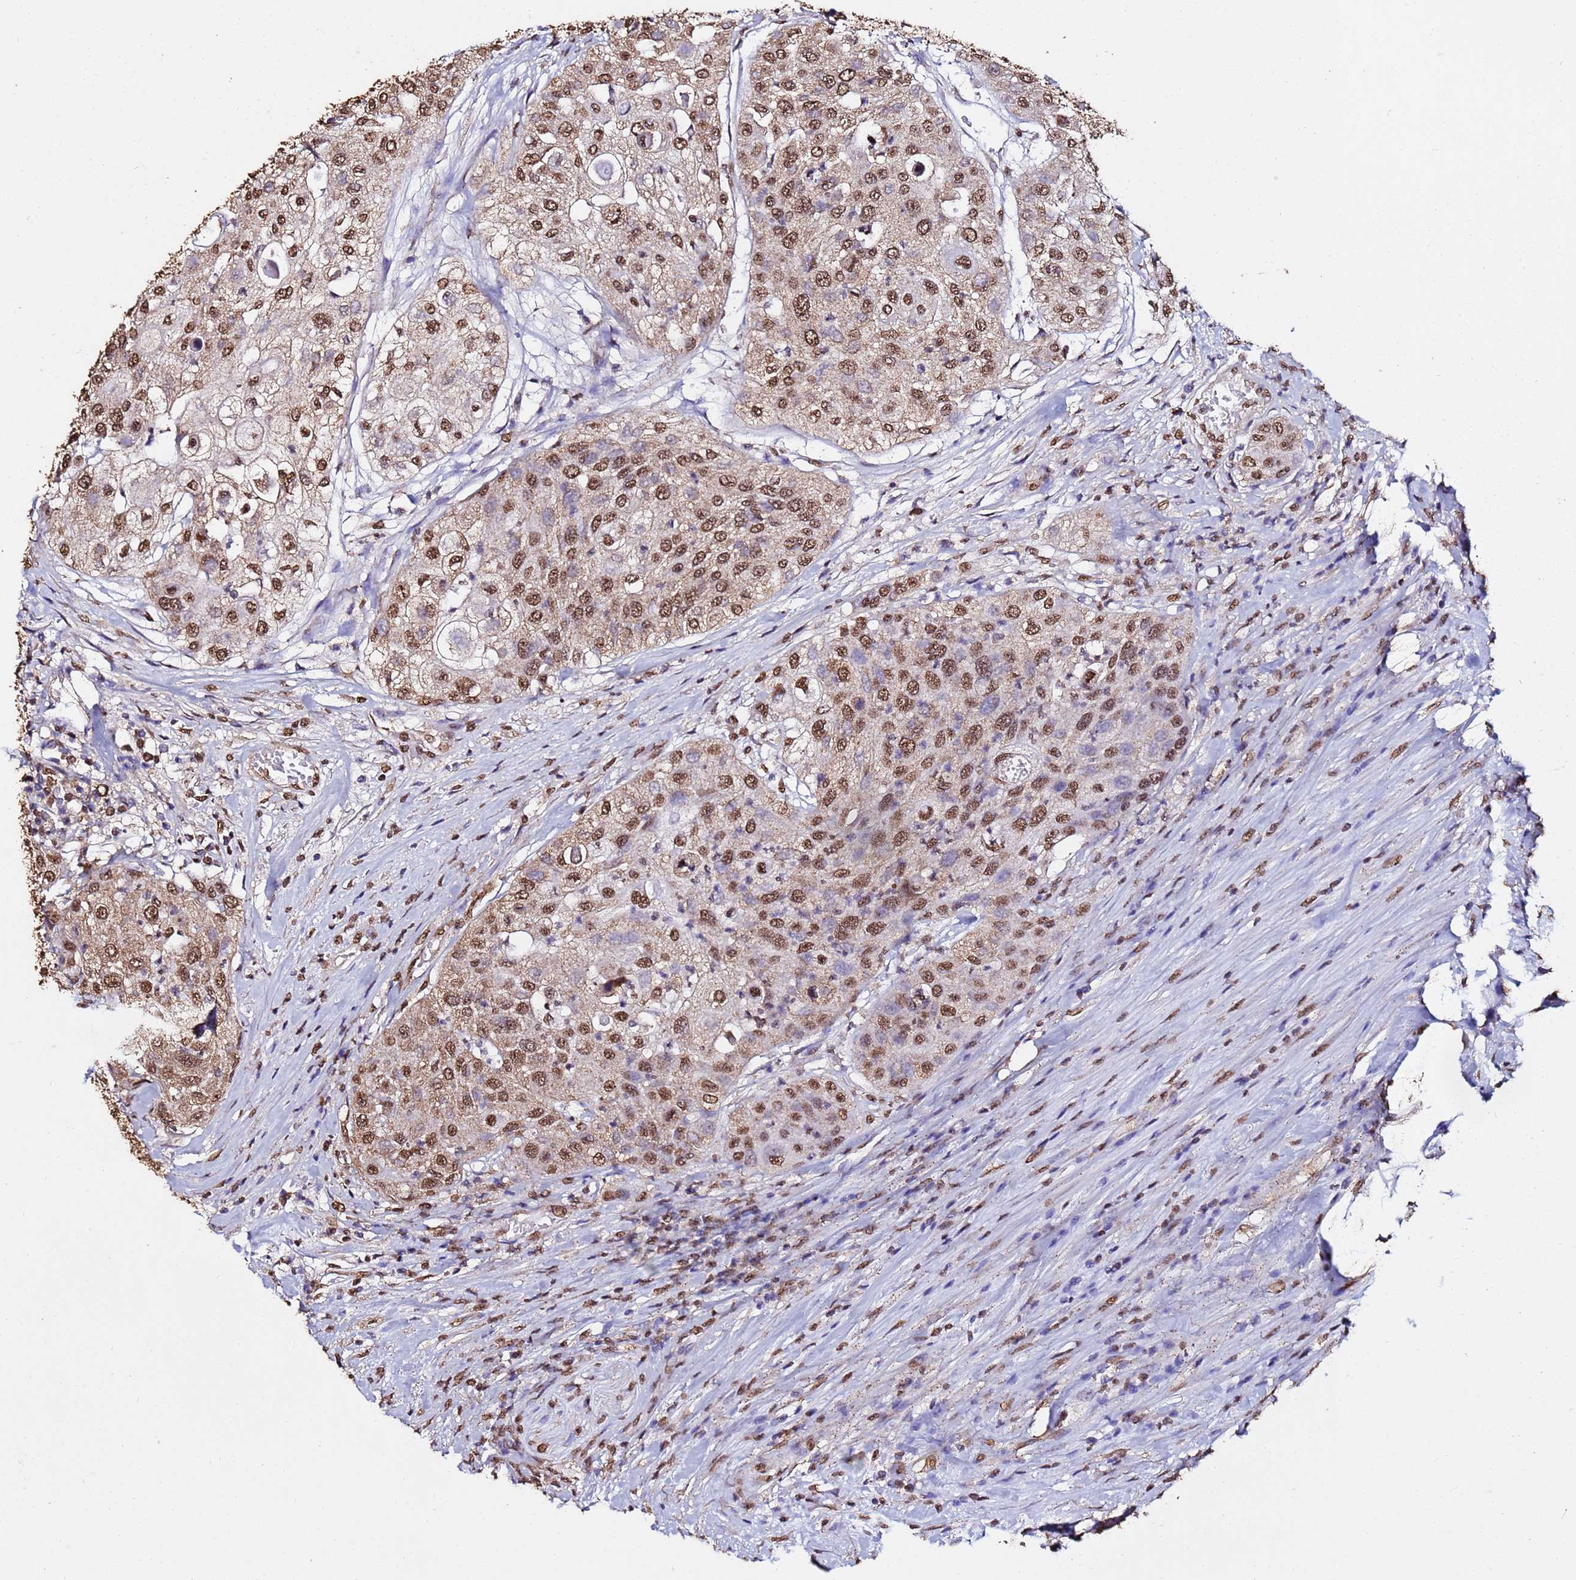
{"staining": {"intensity": "moderate", "quantity": ">75%", "location": "nuclear"}, "tissue": "urothelial cancer", "cell_type": "Tumor cells", "image_type": "cancer", "snomed": [{"axis": "morphology", "description": "Urothelial carcinoma, High grade"}, {"axis": "topography", "description": "Urinary bladder"}], "caption": "High-magnification brightfield microscopy of urothelial cancer stained with DAB (brown) and counterstained with hematoxylin (blue). tumor cells exhibit moderate nuclear positivity is identified in about>75% of cells. (DAB IHC, brown staining for protein, blue staining for nuclei).", "gene": "TRIP6", "patient": {"sex": "female", "age": 79}}